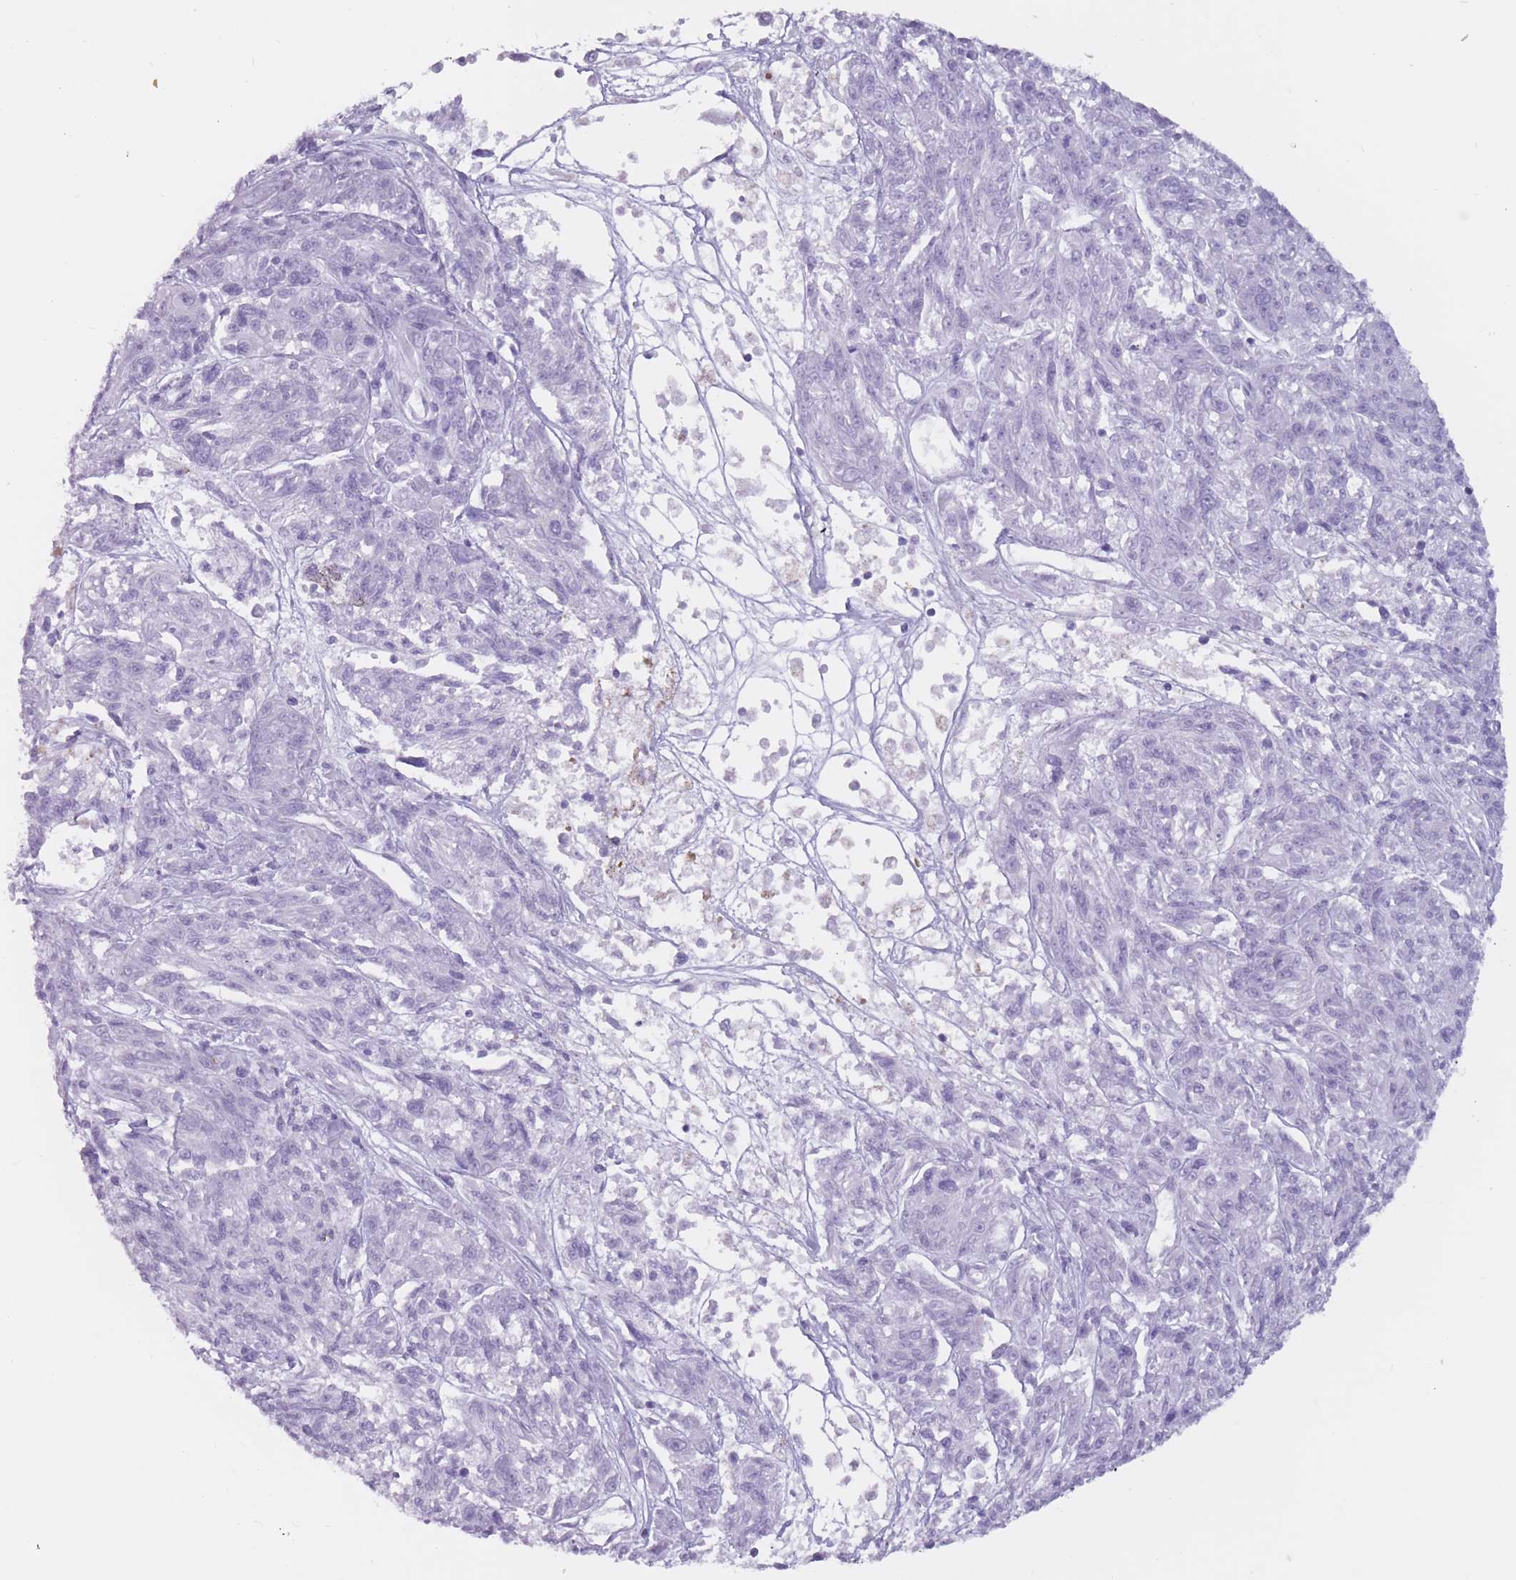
{"staining": {"intensity": "negative", "quantity": "none", "location": "none"}, "tissue": "melanoma", "cell_type": "Tumor cells", "image_type": "cancer", "snomed": [{"axis": "morphology", "description": "Malignant melanoma, NOS"}, {"axis": "topography", "description": "Skin"}], "caption": "Tumor cells show no significant protein expression in malignant melanoma. (DAB (3,3'-diaminobenzidine) immunohistochemistry, high magnification).", "gene": "PNMA3", "patient": {"sex": "male", "age": 53}}